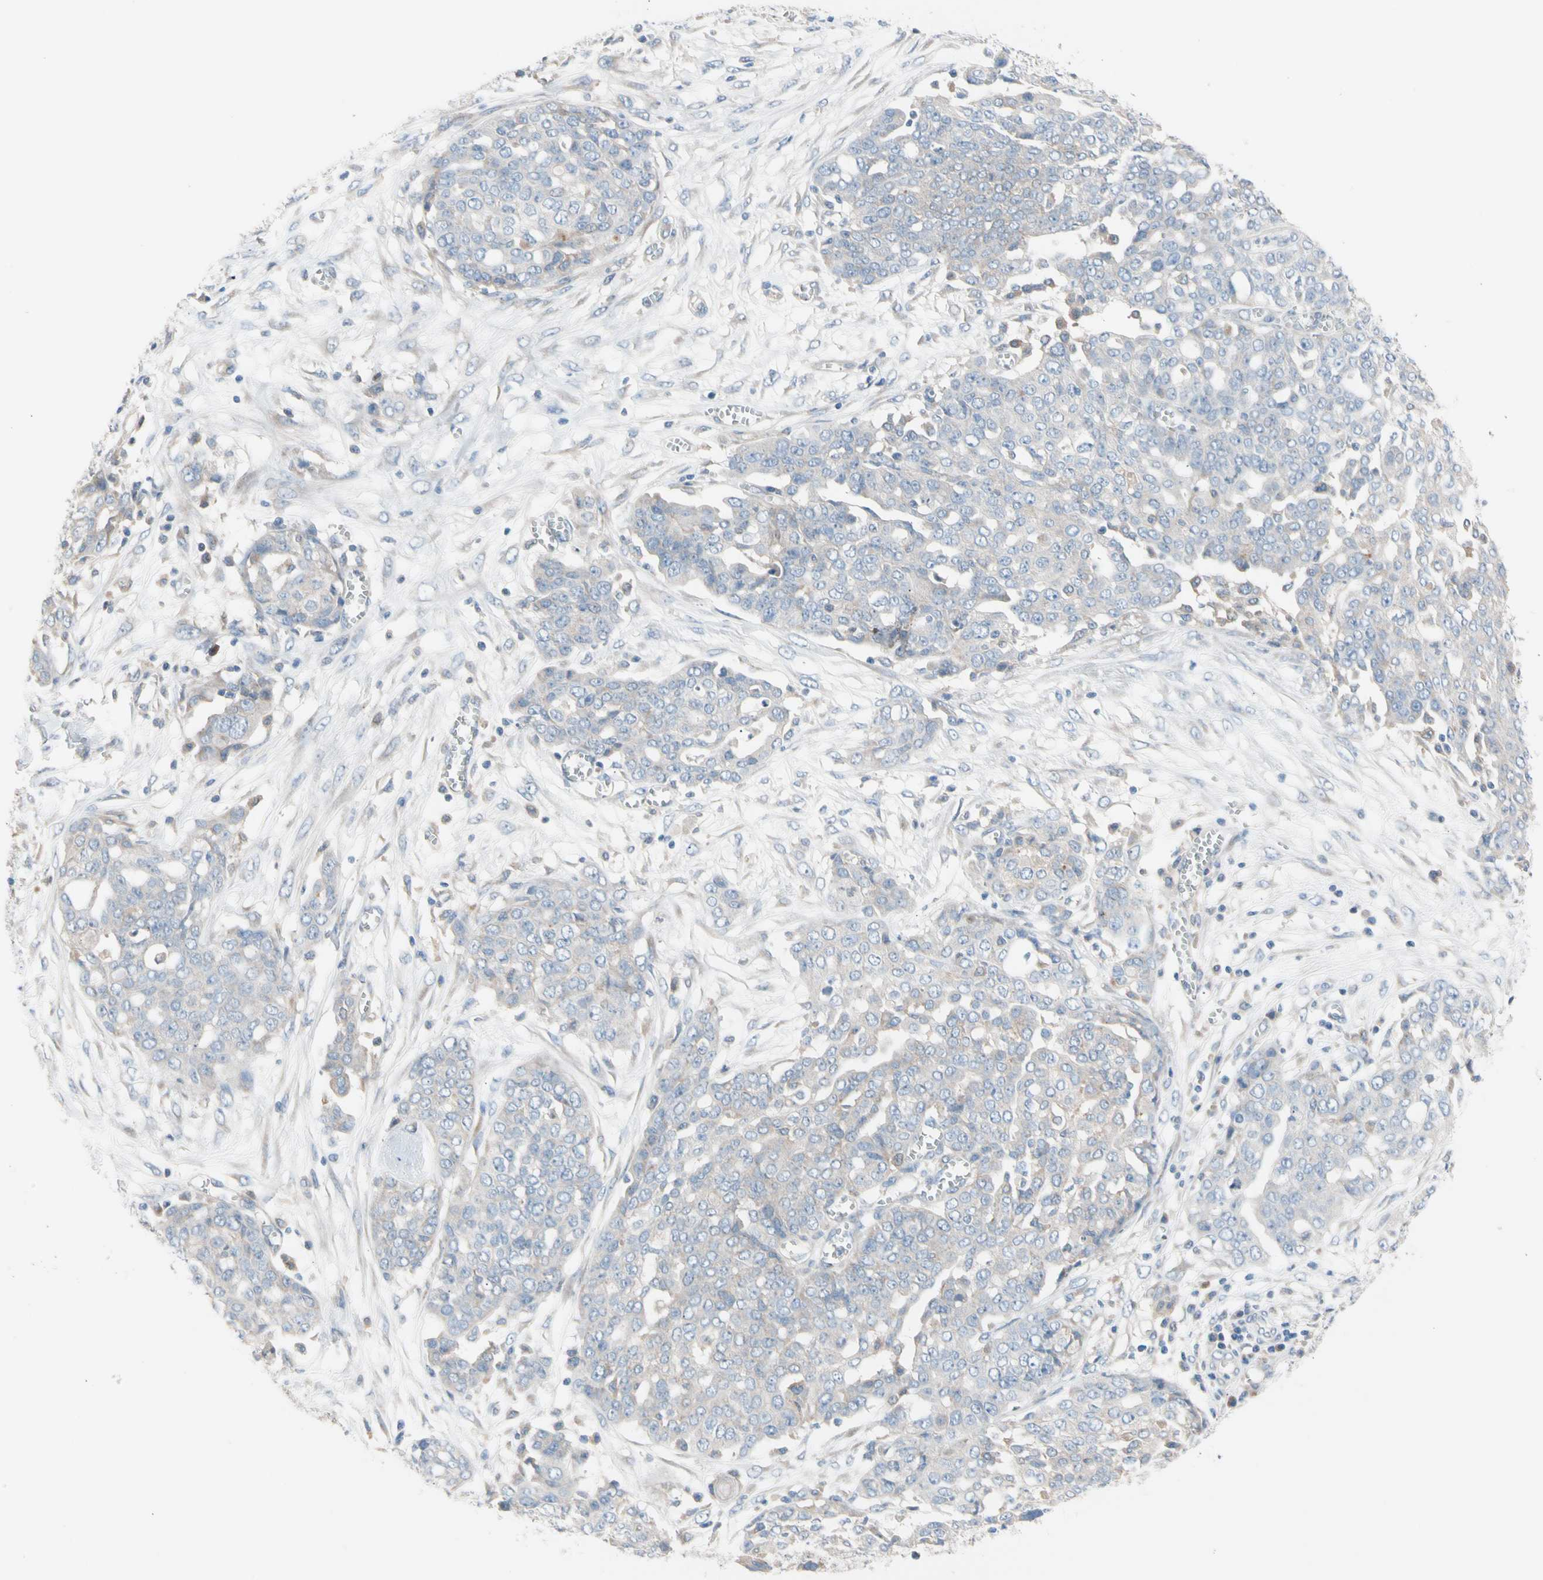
{"staining": {"intensity": "weak", "quantity": "<25%", "location": "cytoplasmic/membranous"}, "tissue": "ovarian cancer", "cell_type": "Tumor cells", "image_type": "cancer", "snomed": [{"axis": "morphology", "description": "Cystadenocarcinoma, serous, NOS"}, {"axis": "topography", "description": "Soft tissue"}, {"axis": "topography", "description": "Ovary"}], "caption": "Immunohistochemical staining of human ovarian cancer (serous cystadenocarcinoma) exhibits no significant positivity in tumor cells. (Immunohistochemistry, brightfield microscopy, high magnification).", "gene": "CASQ1", "patient": {"sex": "female", "age": 57}}